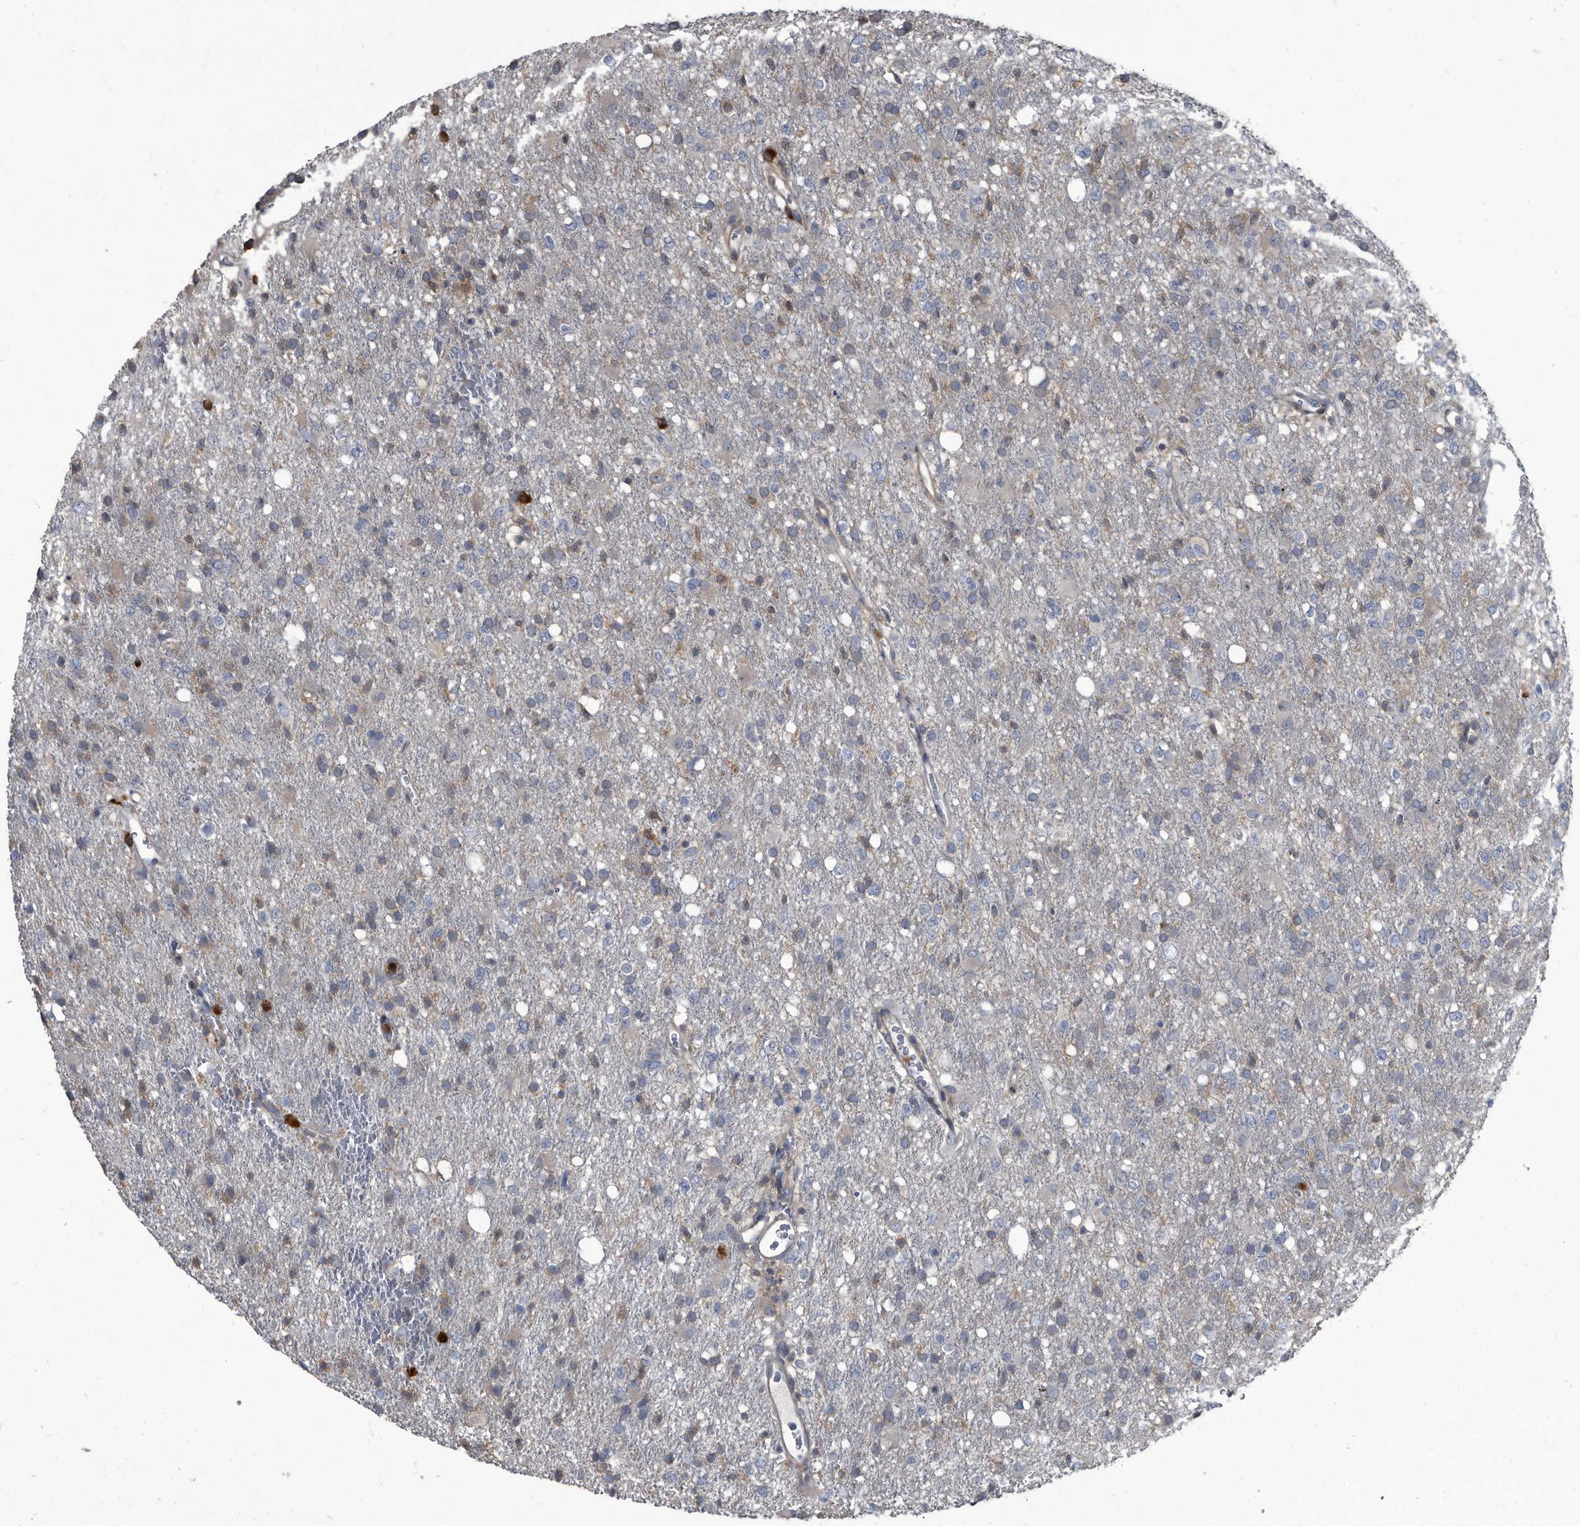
{"staining": {"intensity": "weak", "quantity": "<25%", "location": "cytoplasmic/membranous"}, "tissue": "glioma", "cell_type": "Tumor cells", "image_type": "cancer", "snomed": [{"axis": "morphology", "description": "Glioma, malignant, High grade"}, {"axis": "topography", "description": "Brain"}], "caption": "High-grade glioma (malignant) stained for a protein using immunohistochemistry (IHC) shows no positivity tumor cells.", "gene": "CDV3", "patient": {"sex": "female", "age": 57}}